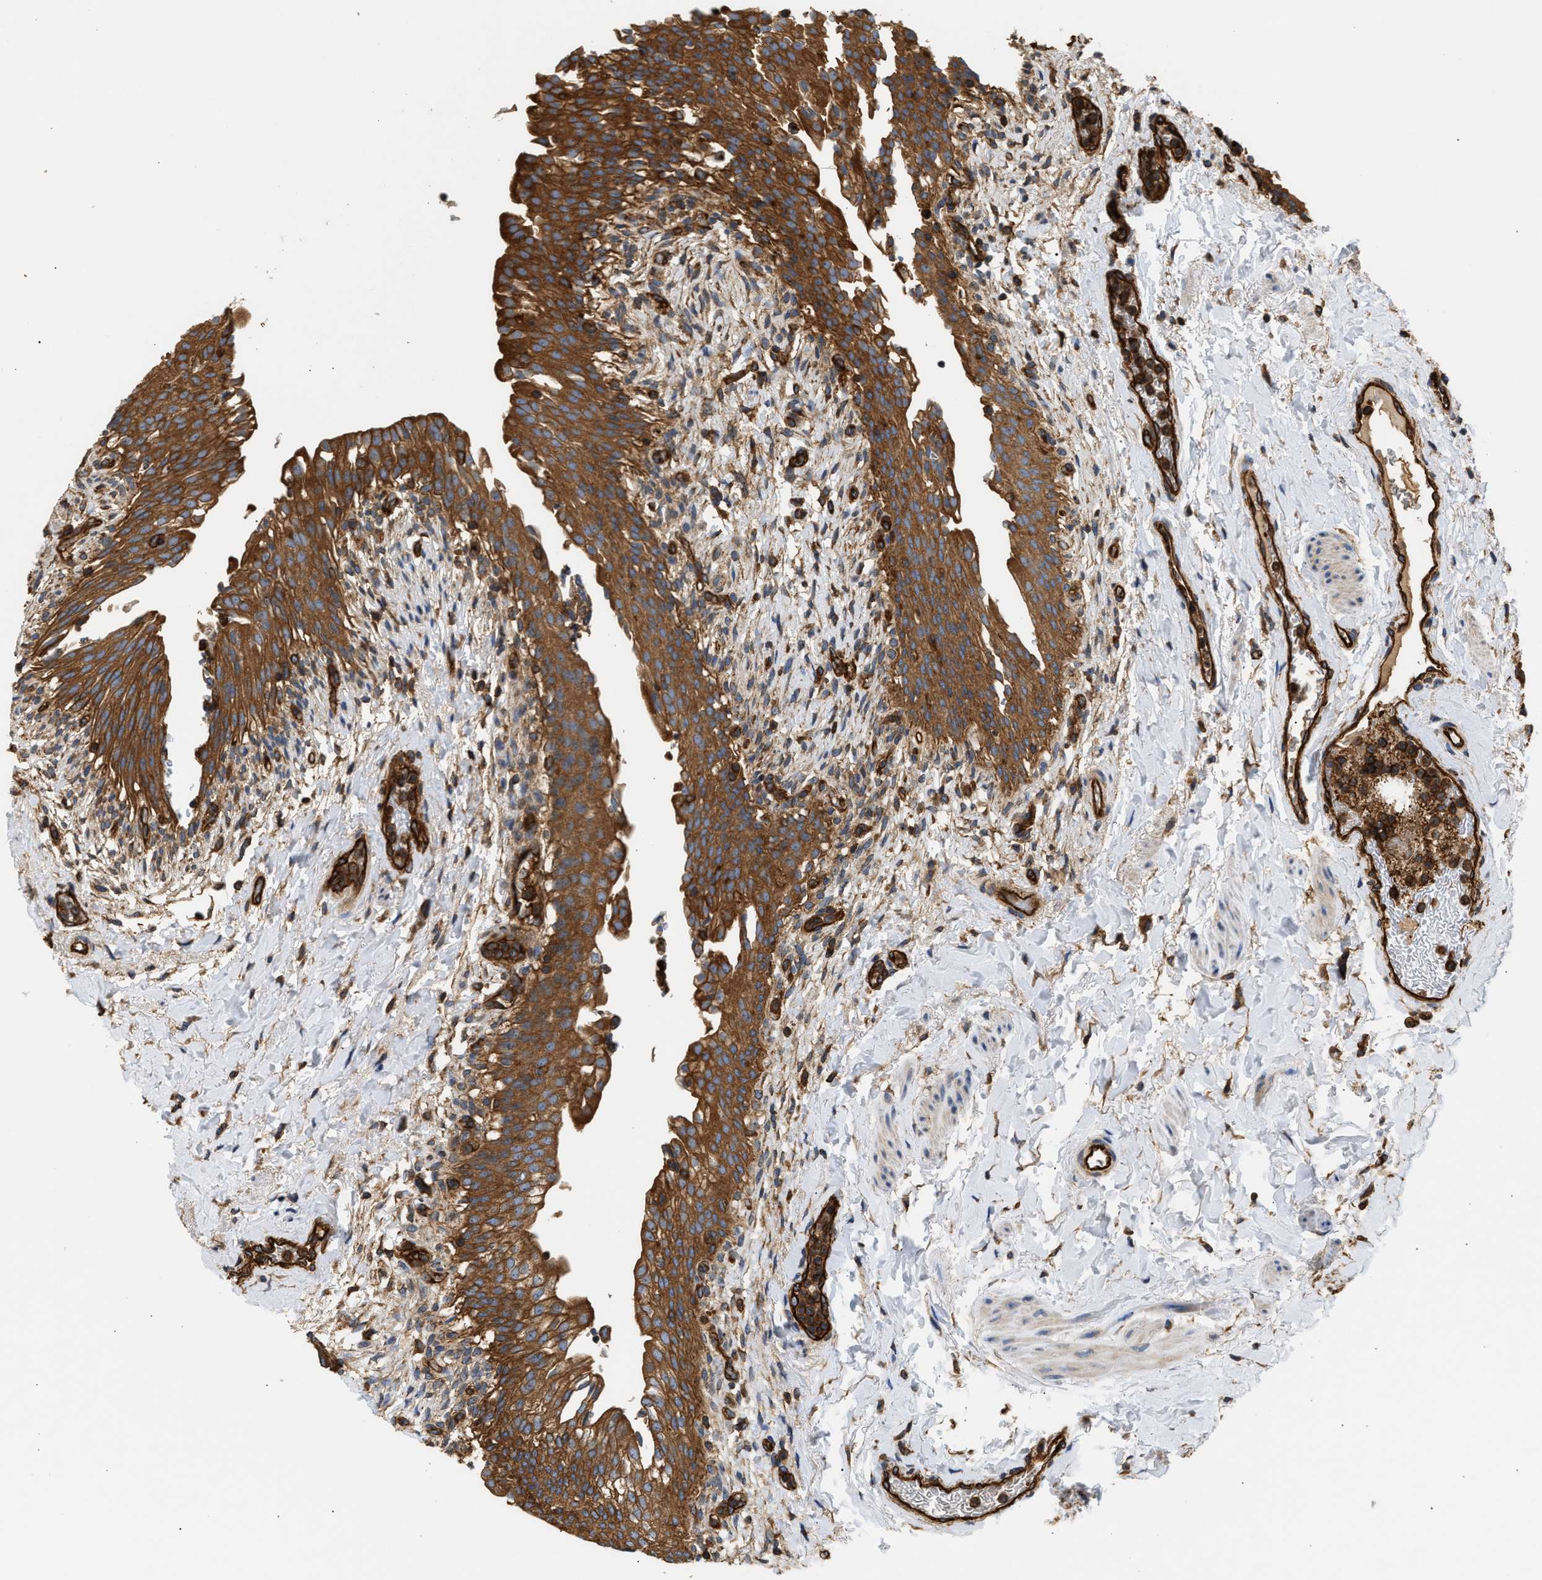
{"staining": {"intensity": "strong", "quantity": ">75%", "location": "cytoplasmic/membranous"}, "tissue": "urinary bladder", "cell_type": "Urothelial cells", "image_type": "normal", "snomed": [{"axis": "morphology", "description": "Normal tissue, NOS"}, {"axis": "topography", "description": "Urinary bladder"}], "caption": "High-power microscopy captured an immunohistochemistry (IHC) photomicrograph of benign urinary bladder, revealing strong cytoplasmic/membranous expression in approximately >75% of urothelial cells.", "gene": "SAMD9L", "patient": {"sex": "female", "age": 60}}